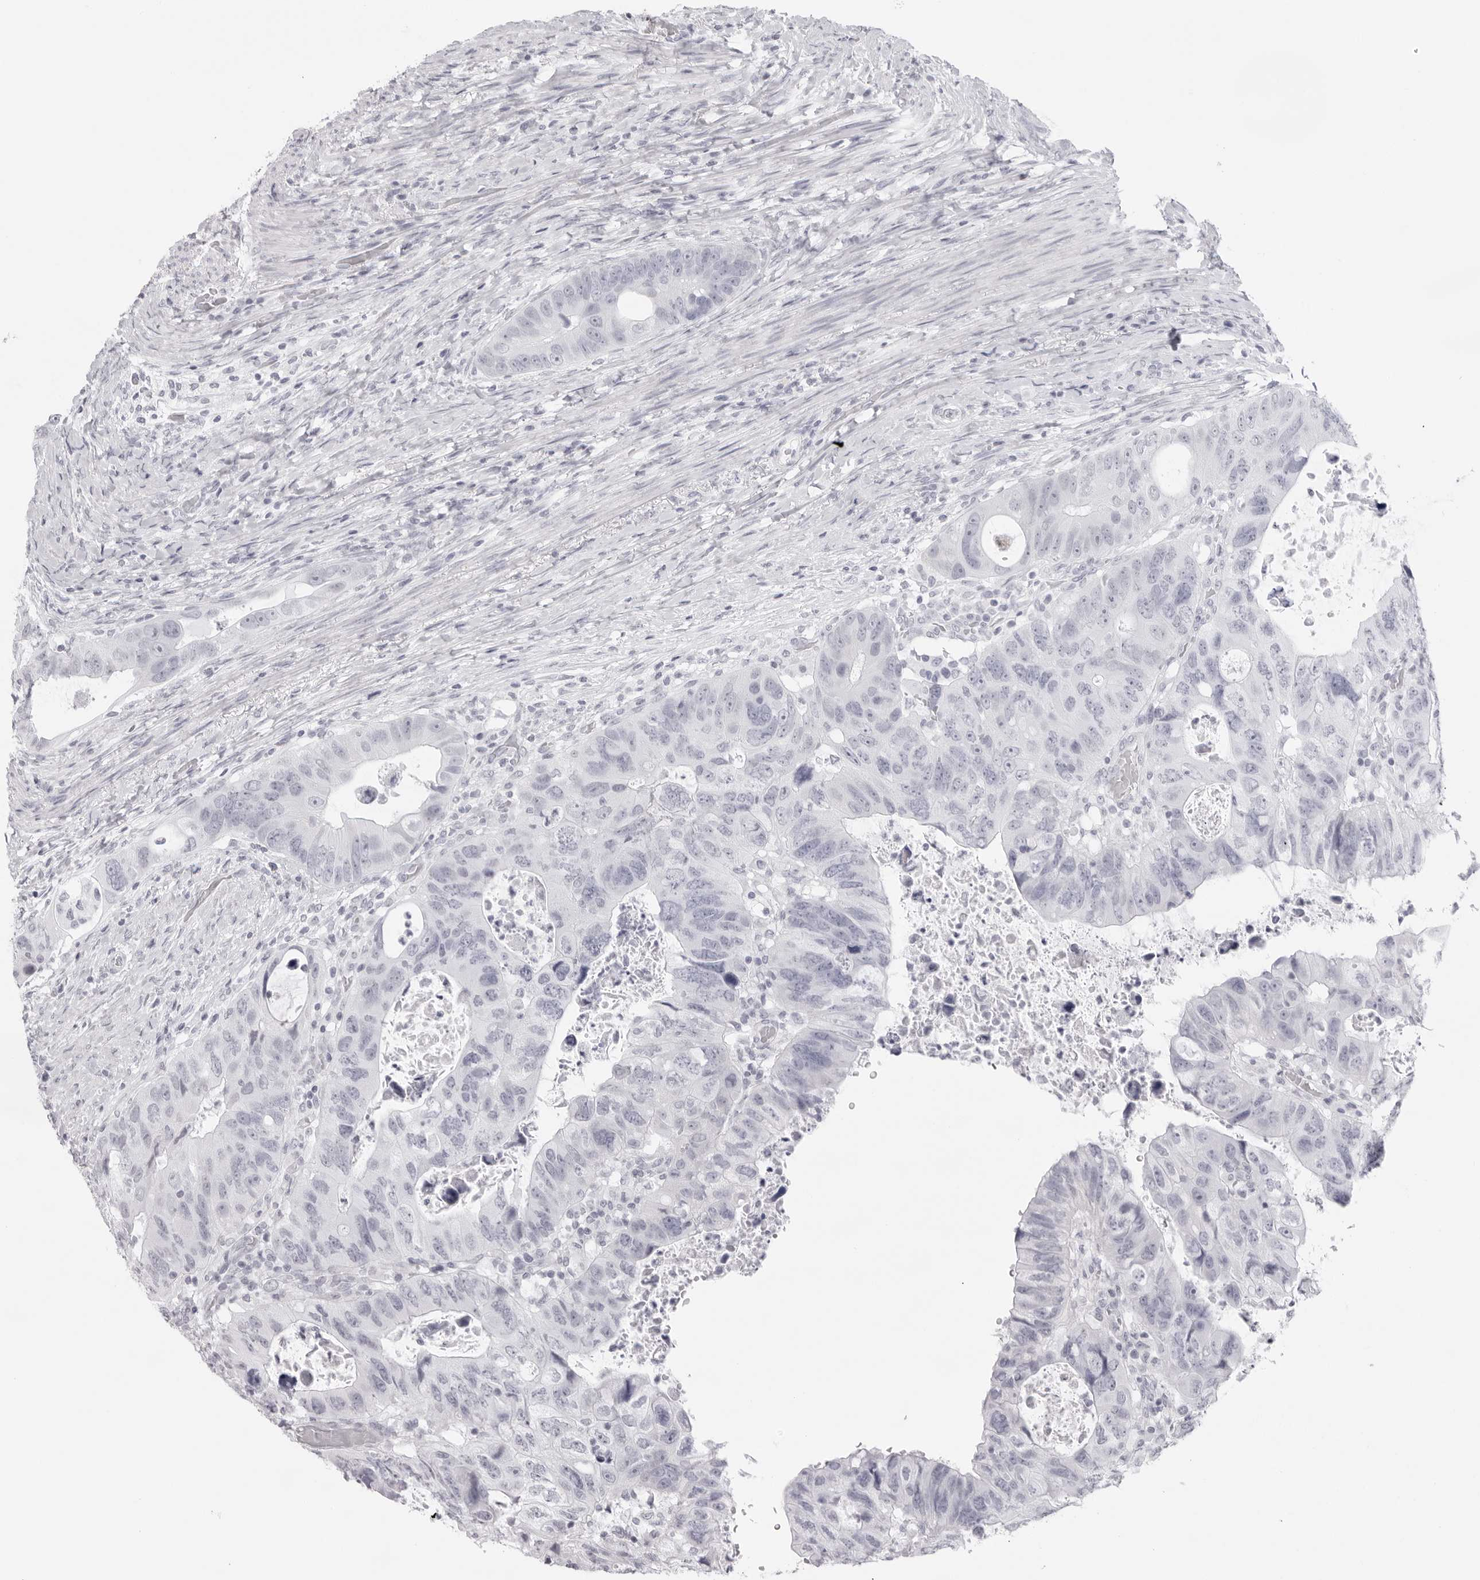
{"staining": {"intensity": "negative", "quantity": "none", "location": "none"}, "tissue": "colorectal cancer", "cell_type": "Tumor cells", "image_type": "cancer", "snomed": [{"axis": "morphology", "description": "Adenocarcinoma, NOS"}, {"axis": "topography", "description": "Rectum"}], "caption": "Immunohistochemistry of human colorectal cancer shows no positivity in tumor cells. (DAB (3,3'-diaminobenzidine) IHC, high magnification).", "gene": "KLK12", "patient": {"sex": "male", "age": 59}}